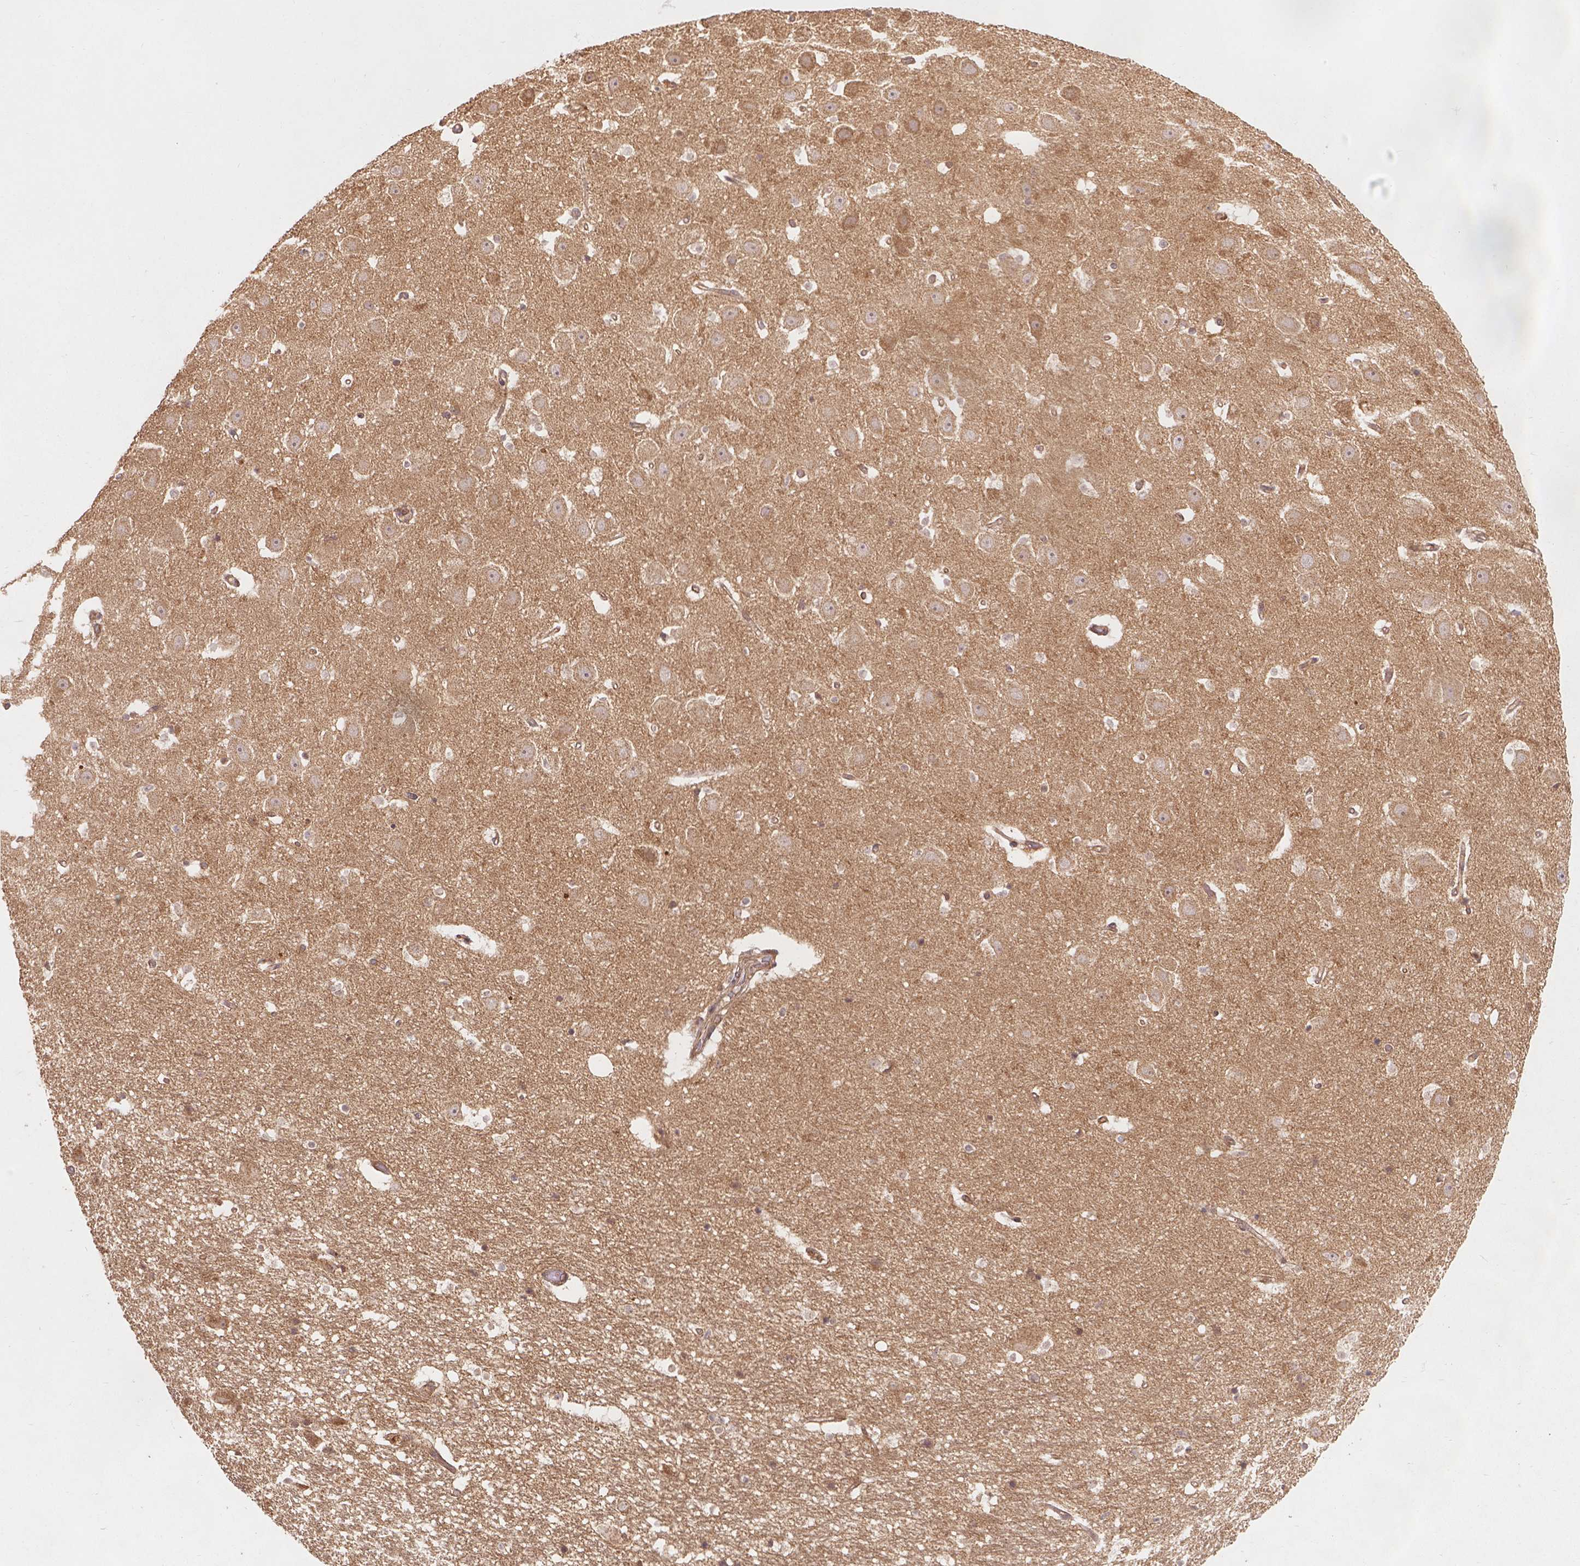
{"staining": {"intensity": "weak", "quantity": "25%-75%", "location": "cytoplasmic/membranous"}, "tissue": "hippocampus", "cell_type": "Glial cells", "image_type": "normal", "snomed": [{"axis": "morphology", "description": "Normal tissue, NOS"}, {"axis": "topography", "description": "Hippocampus"}], "caption": "This image exhibits benign hippocampus stained with IHC to label a protein in brown. The cytoplasmic/membranous of glial cells show weak positivity for the protein. Nuclei are counter-stained blue.", "gene": "XPR1", "patient": {"sex": "male", "age": 44}}